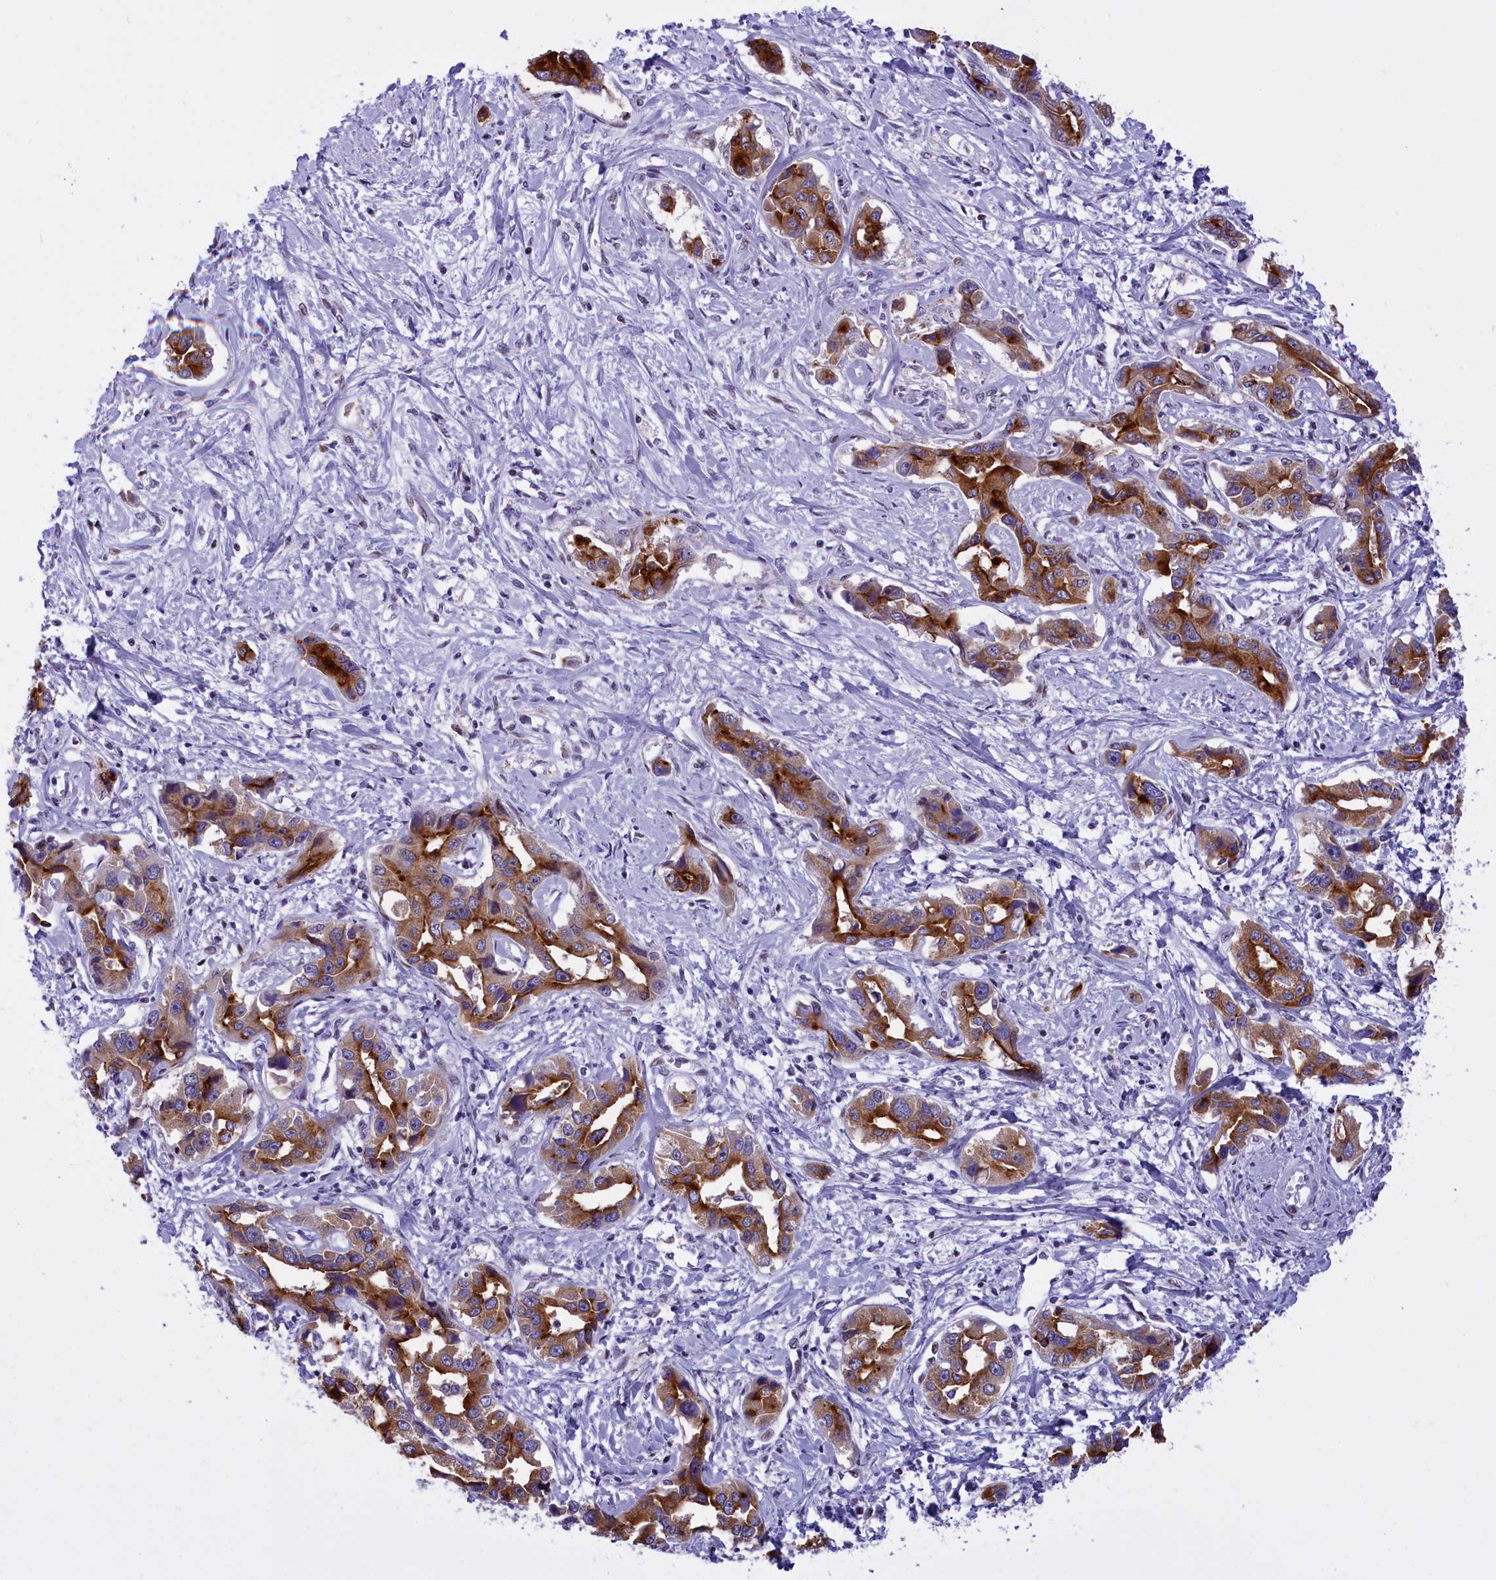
{"staining": {"intensity": "strong", "quantity": ">75%", "location": "cytoplasmic/membranous"}, "tissue": "liver cancer", "cell_type": "Tumor cells", "image_type": "cancer", "snomed": [{"axis": "morphology", "description": "Cholangiocarcinoma"}, {"axis": "topography", "description": "Liver"}], "caption": "Protein positivity by immunohistochemistry (IHC) demonstrates strong cytoplasmic/membranous staining in approximately >75% of tumor cells in liver cancer.", "gene": "SPIRE2", "patient": {"sex": "male", "age": 59}}